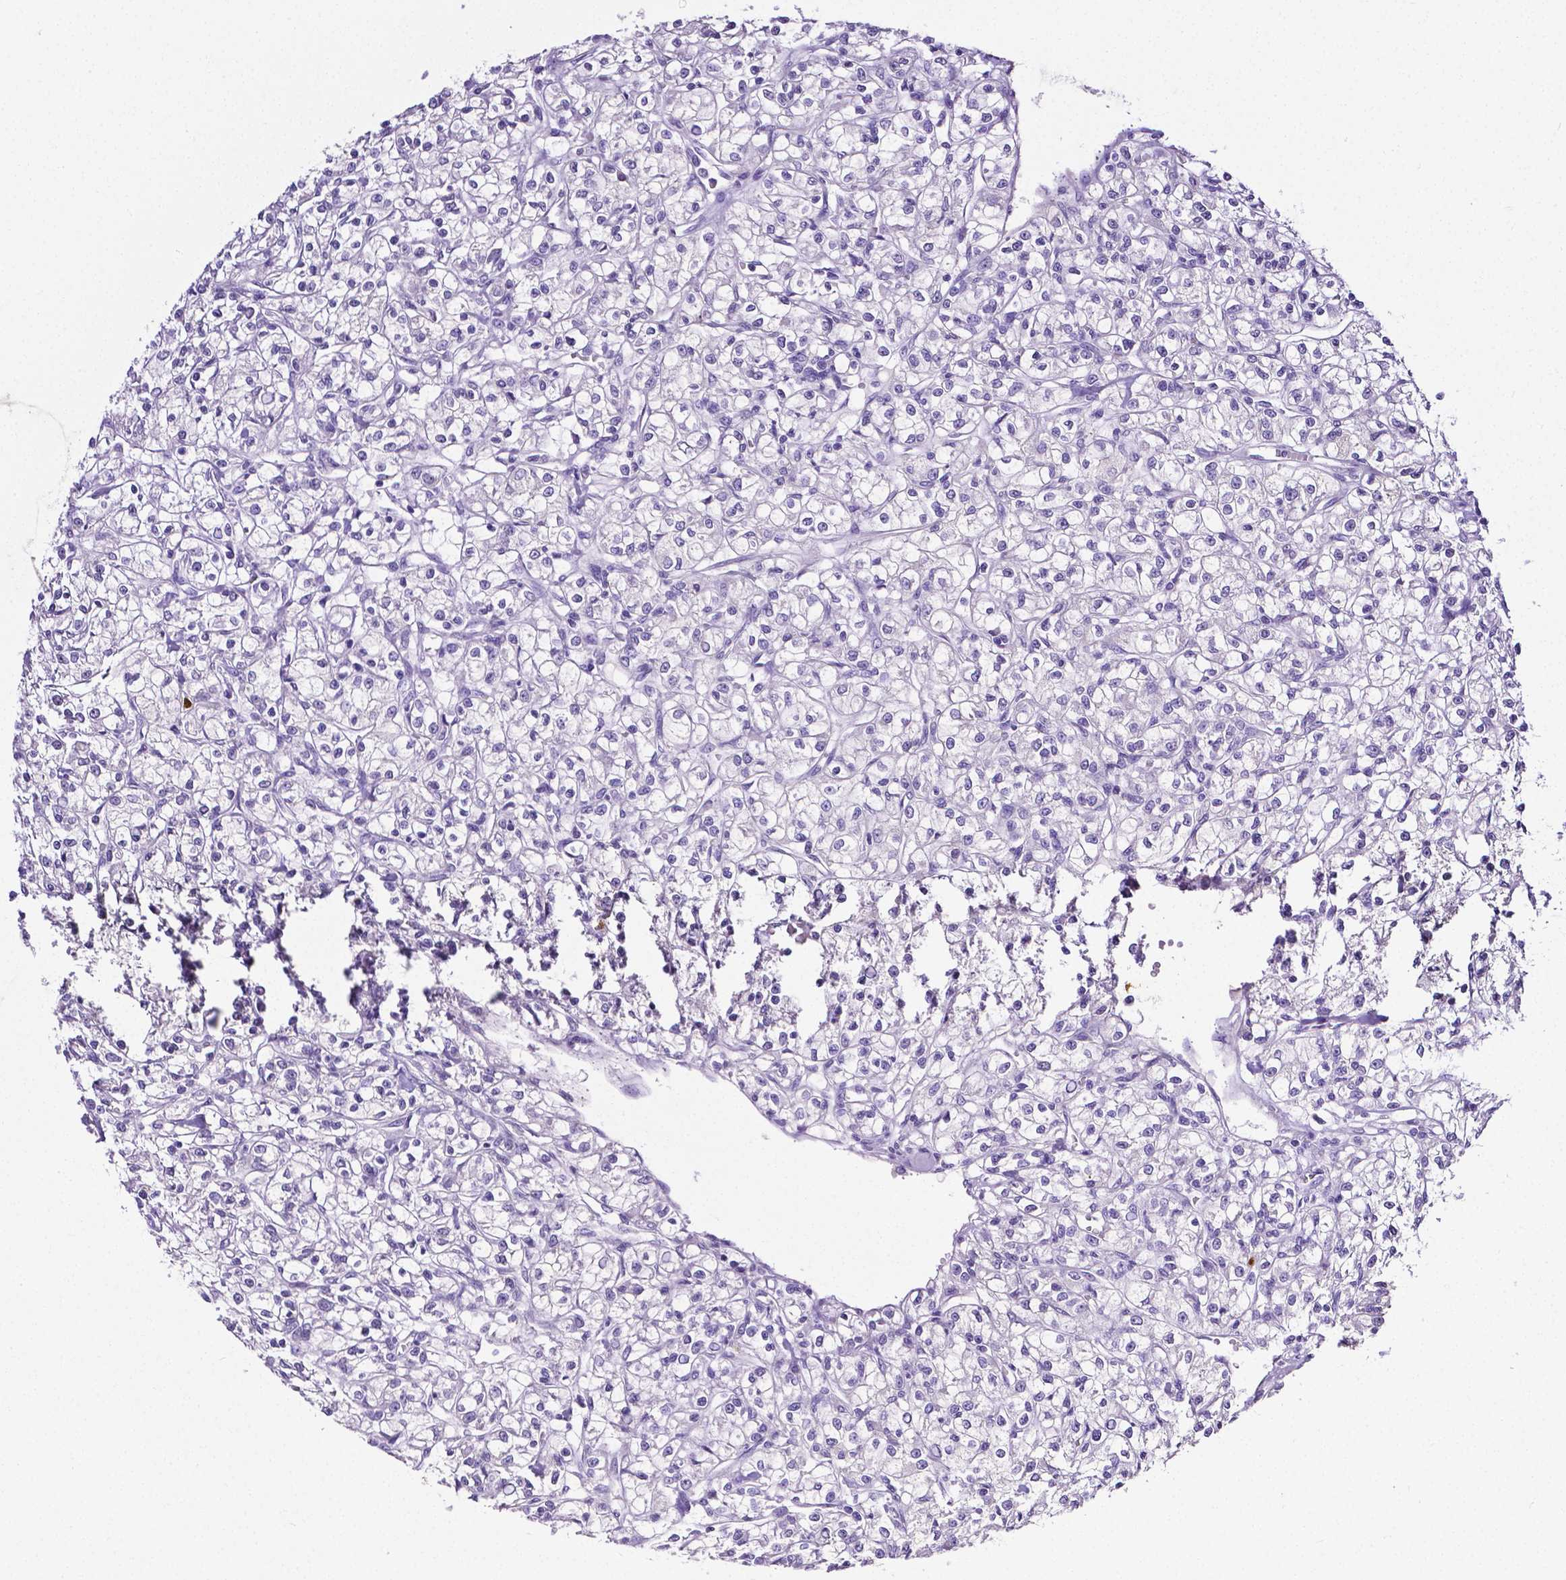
{"staining": {"intensity": "negative", "quantity": "none", "location": "none"}, "tissue": "renal cancer", "cell_type": "Tumor cells", "image_type": "cancer", "snomed": [{"axis": "morphology", "description": "Adenocarcinoma, NOS"}, {"axis": "topography", "description": "Kidney"}], "caption": "Protein analysis of renal cancer (adenocarcinoma) exhibits no significant expression in tumor cells.", "gene": "MMP9", "patient": {"sex": "female", "age": 59}}